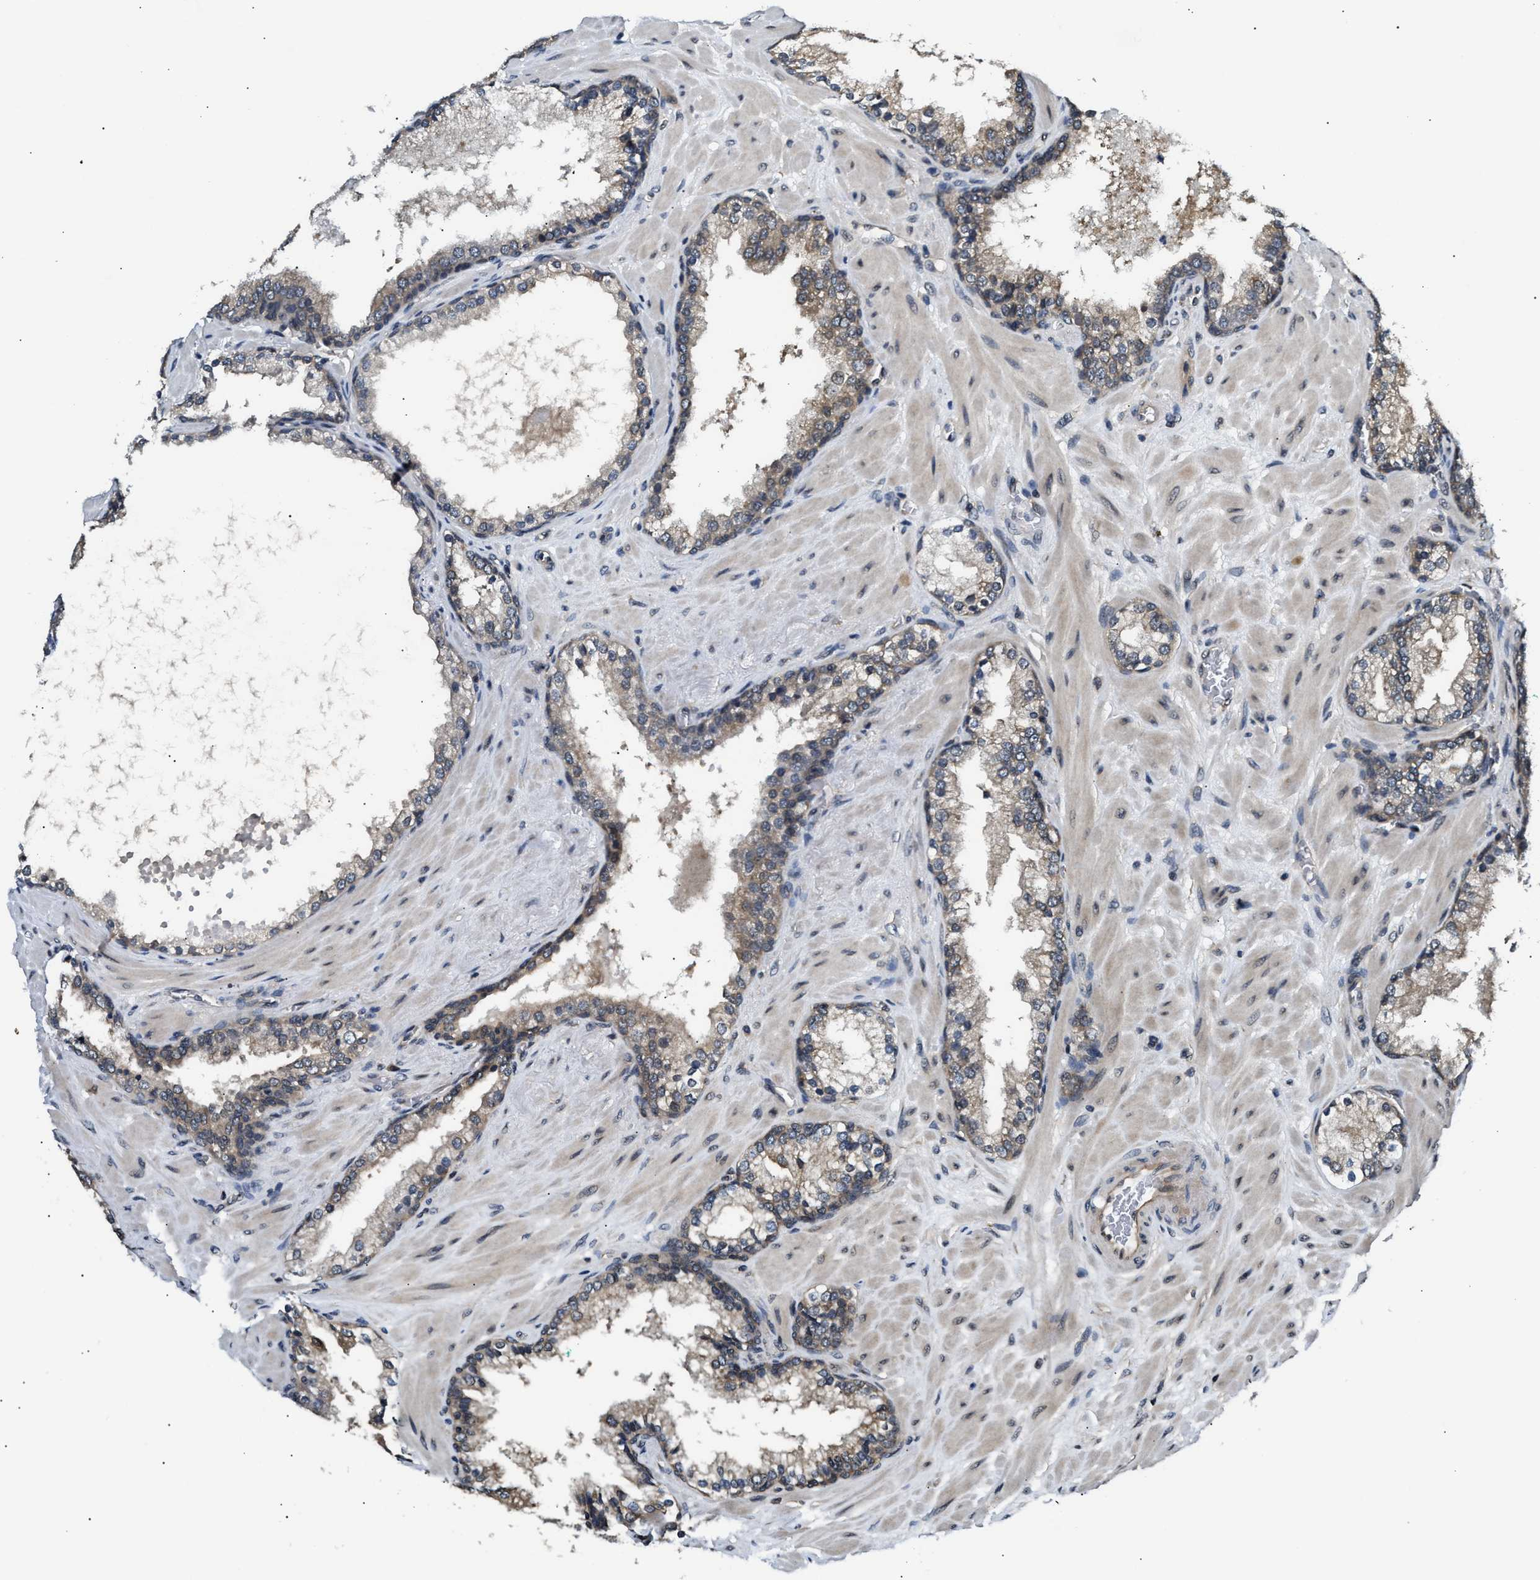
{"staining": {"intensity": "moderate", "quantity": ">75%", "location": "cytoplasmic/membranous"}, "tissue": "prostate cancer", "cell_type": "Tumor cells", "image_type": "cancer", "snomed": [{"axis": "morphology", "description": "Adenocarcinoma, Low grade"}, {"axis": "topography", "description": "Prostate"}], "caption": "Human prostate cancer (adenocarcinoma (low-grade)) stained for a protein (brown) displays moderate cytoplasmic/membranous positive expression in about >75% of tumor cells.", "gene": "RAB29", "patient": {"sex": "male", "age": 63}}